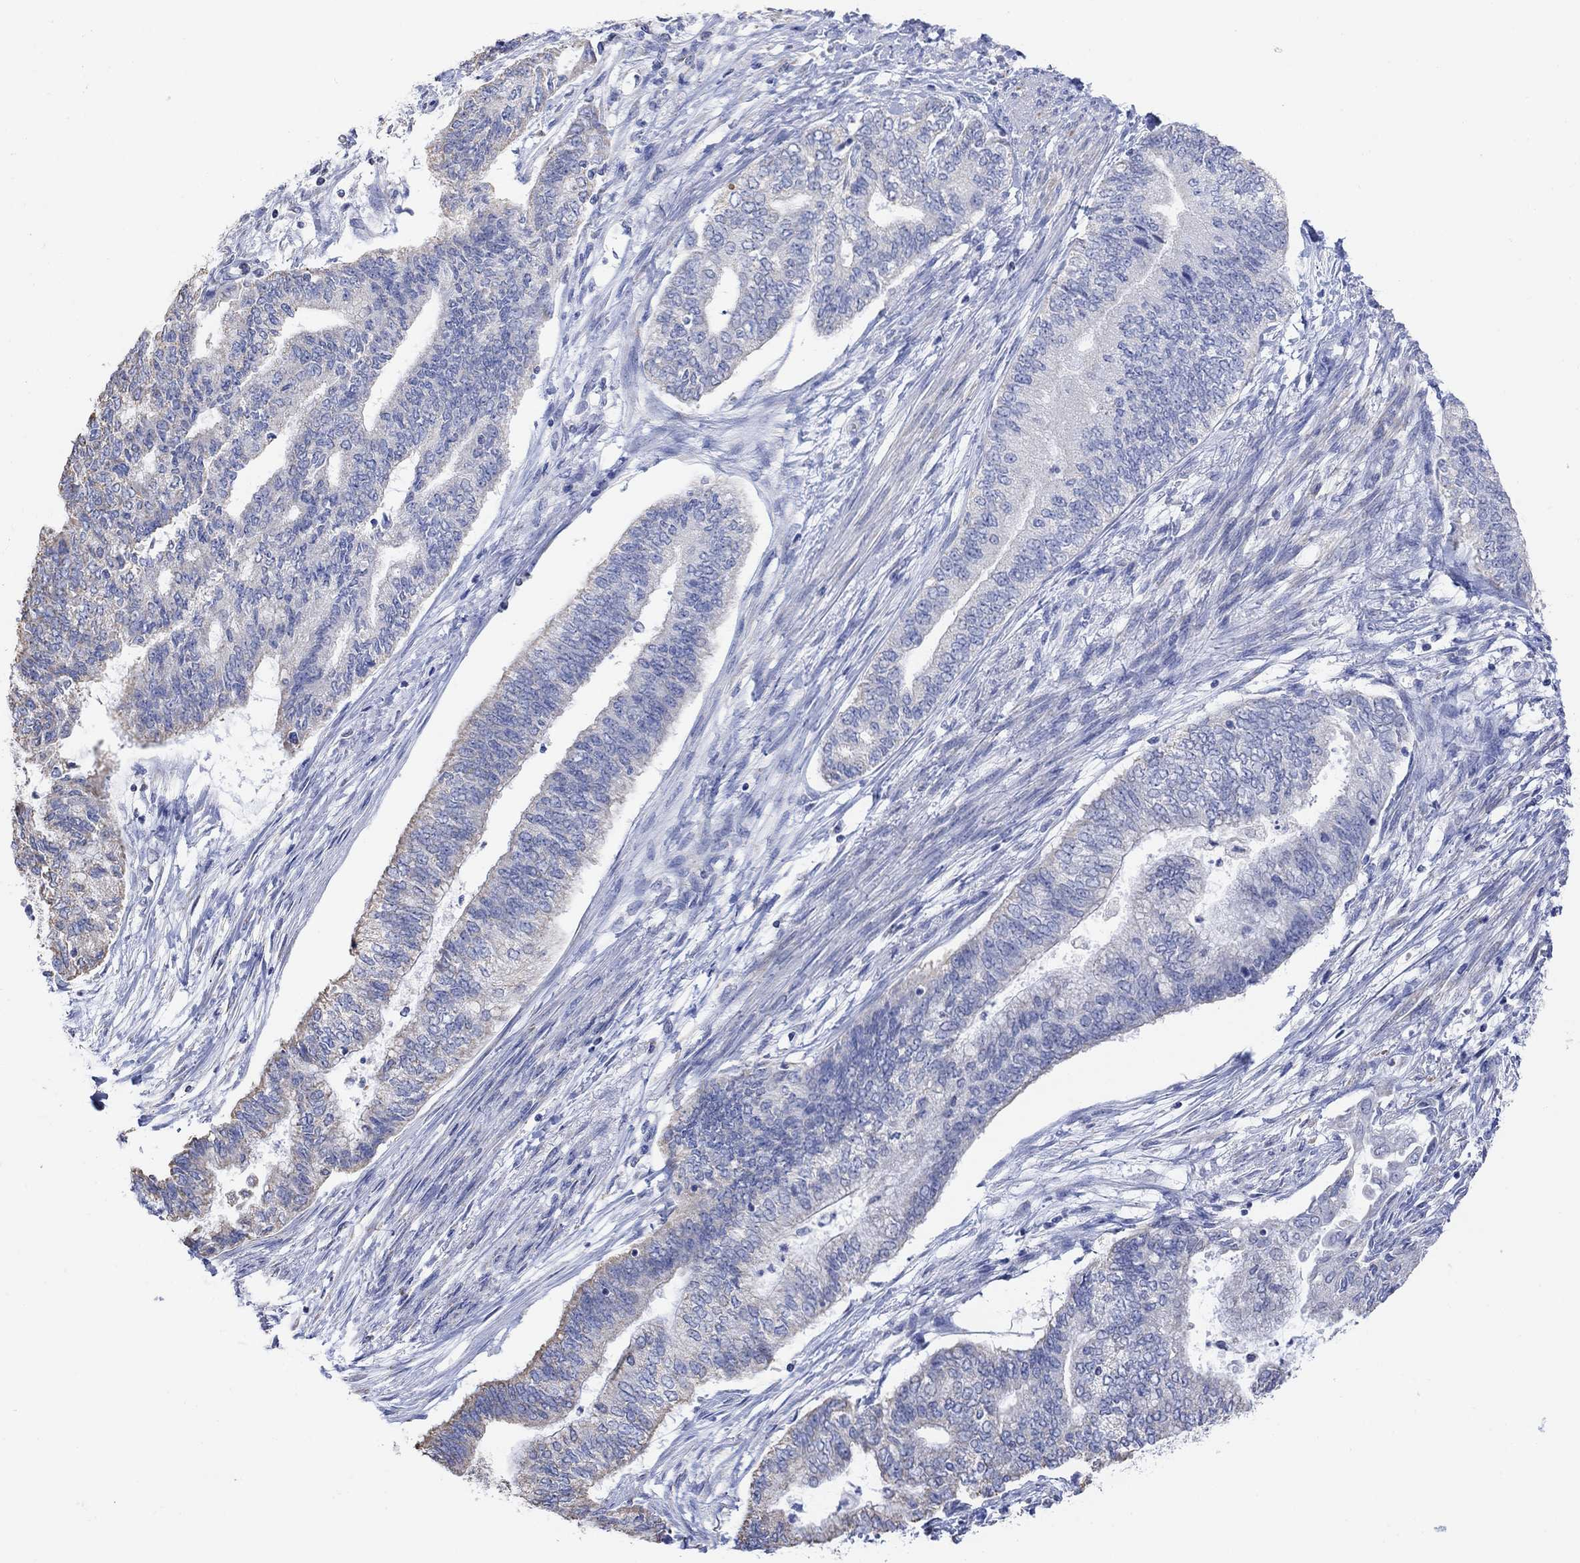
{"staining": {"intensity": "negative", "quantity": "none", "location": "none"}, "tissue": "endometrial cancer", "cell_type": "Tumor cells", "image_type": "cancer", "snomed": [{"axis": "morphology", "description": "Adenocarcinoma, NOS"}, {"axis": "topography", "description": "Endometrium"}], "caption": "IHC histopathology image of neoplastic tissue: human endometrial adenocarcinoma stained with DAB exhibits no significant protein expression in tumor cells.", "gene": "SYT12", "patient": {"sex": "female", "age": 65}}